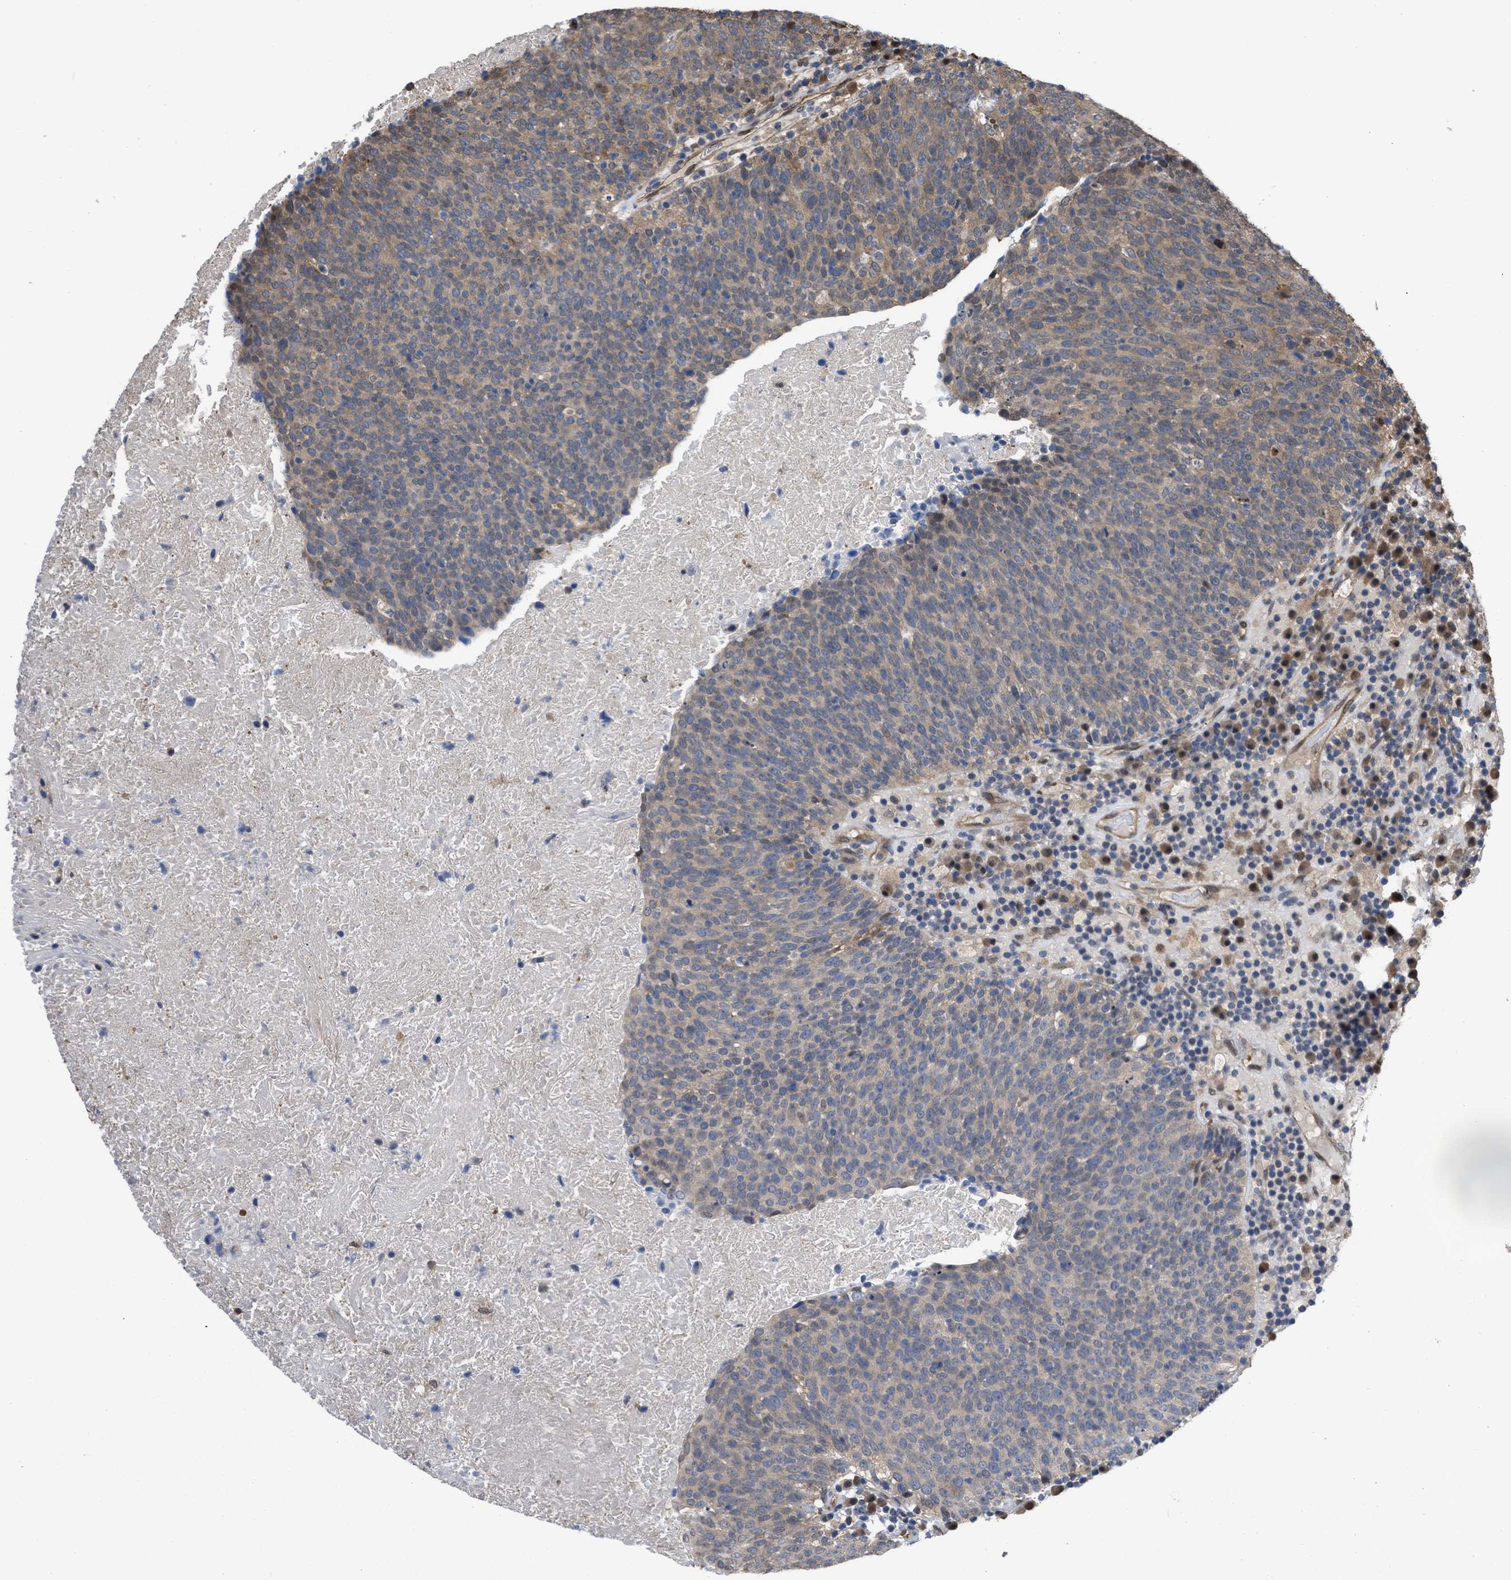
{"staining": {"intensity": "moderate", "quantity": "25%-75%", "location": "cytoplasmic/membranous"}, "tissue": "head and neck cancer", "cell_type": "Tumor cells", "image_type": "cancer", "snomed": [{"axis": "morphology", "description": "Squamous cell carcinoma, NOS"}, {"axis": "morphology", "description": "Squamous cell carcinoma, metastatic, NOS"}, {"axis": "topography", "description": "Lymph node"}, {"axis": "topography", "description": "Head-Neck"}], "caption": "Head and neck cancer tissue reveals moderate cytoplasmic/membranous staining in approximately 25%-75% of tumor cells", "gene": "YWHAG", "patient": {"sex": "male", "age": 62}}